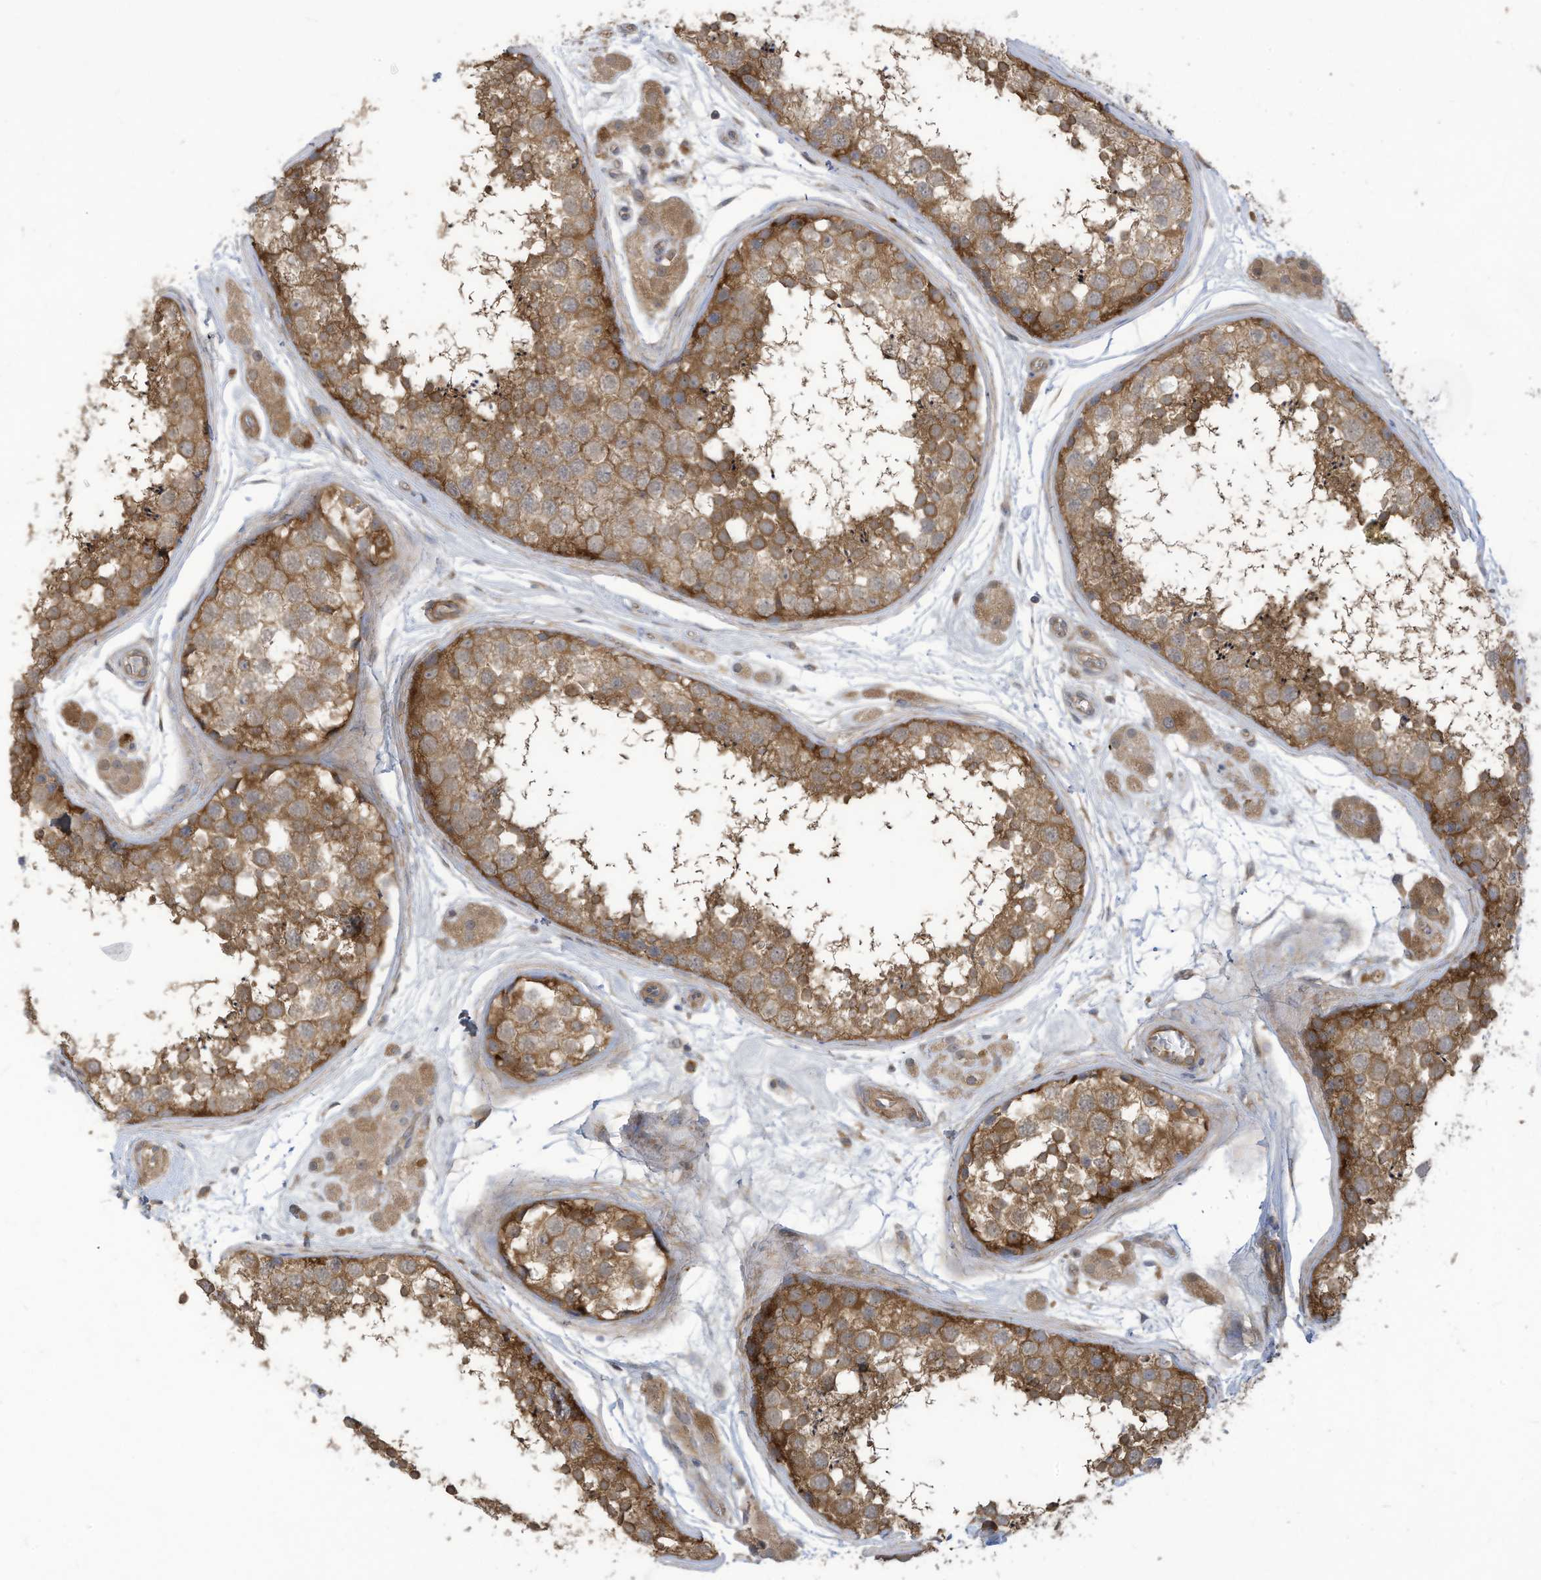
{"staining": {"intensity": "moderate", "quantity": ">75%", "location": "cytoplasmic/membranous"}, "tissue": "testis", "cell_type": "Cells in seminiferous ducts", "image_type": "normal", "snomed": [{"axis": "morphology", "description": "Normal tissue, NOS"}, {"axis": "topography", "description": "Testis"}], "caption": "Testis stained for a protein (brown) exhibits moderate cytoplasmic/membranous positive staining in approximately >75% of cells in seminiferous ducts.", "gene": "ADI1", "patient": {"sex": "male", "age": 56}}